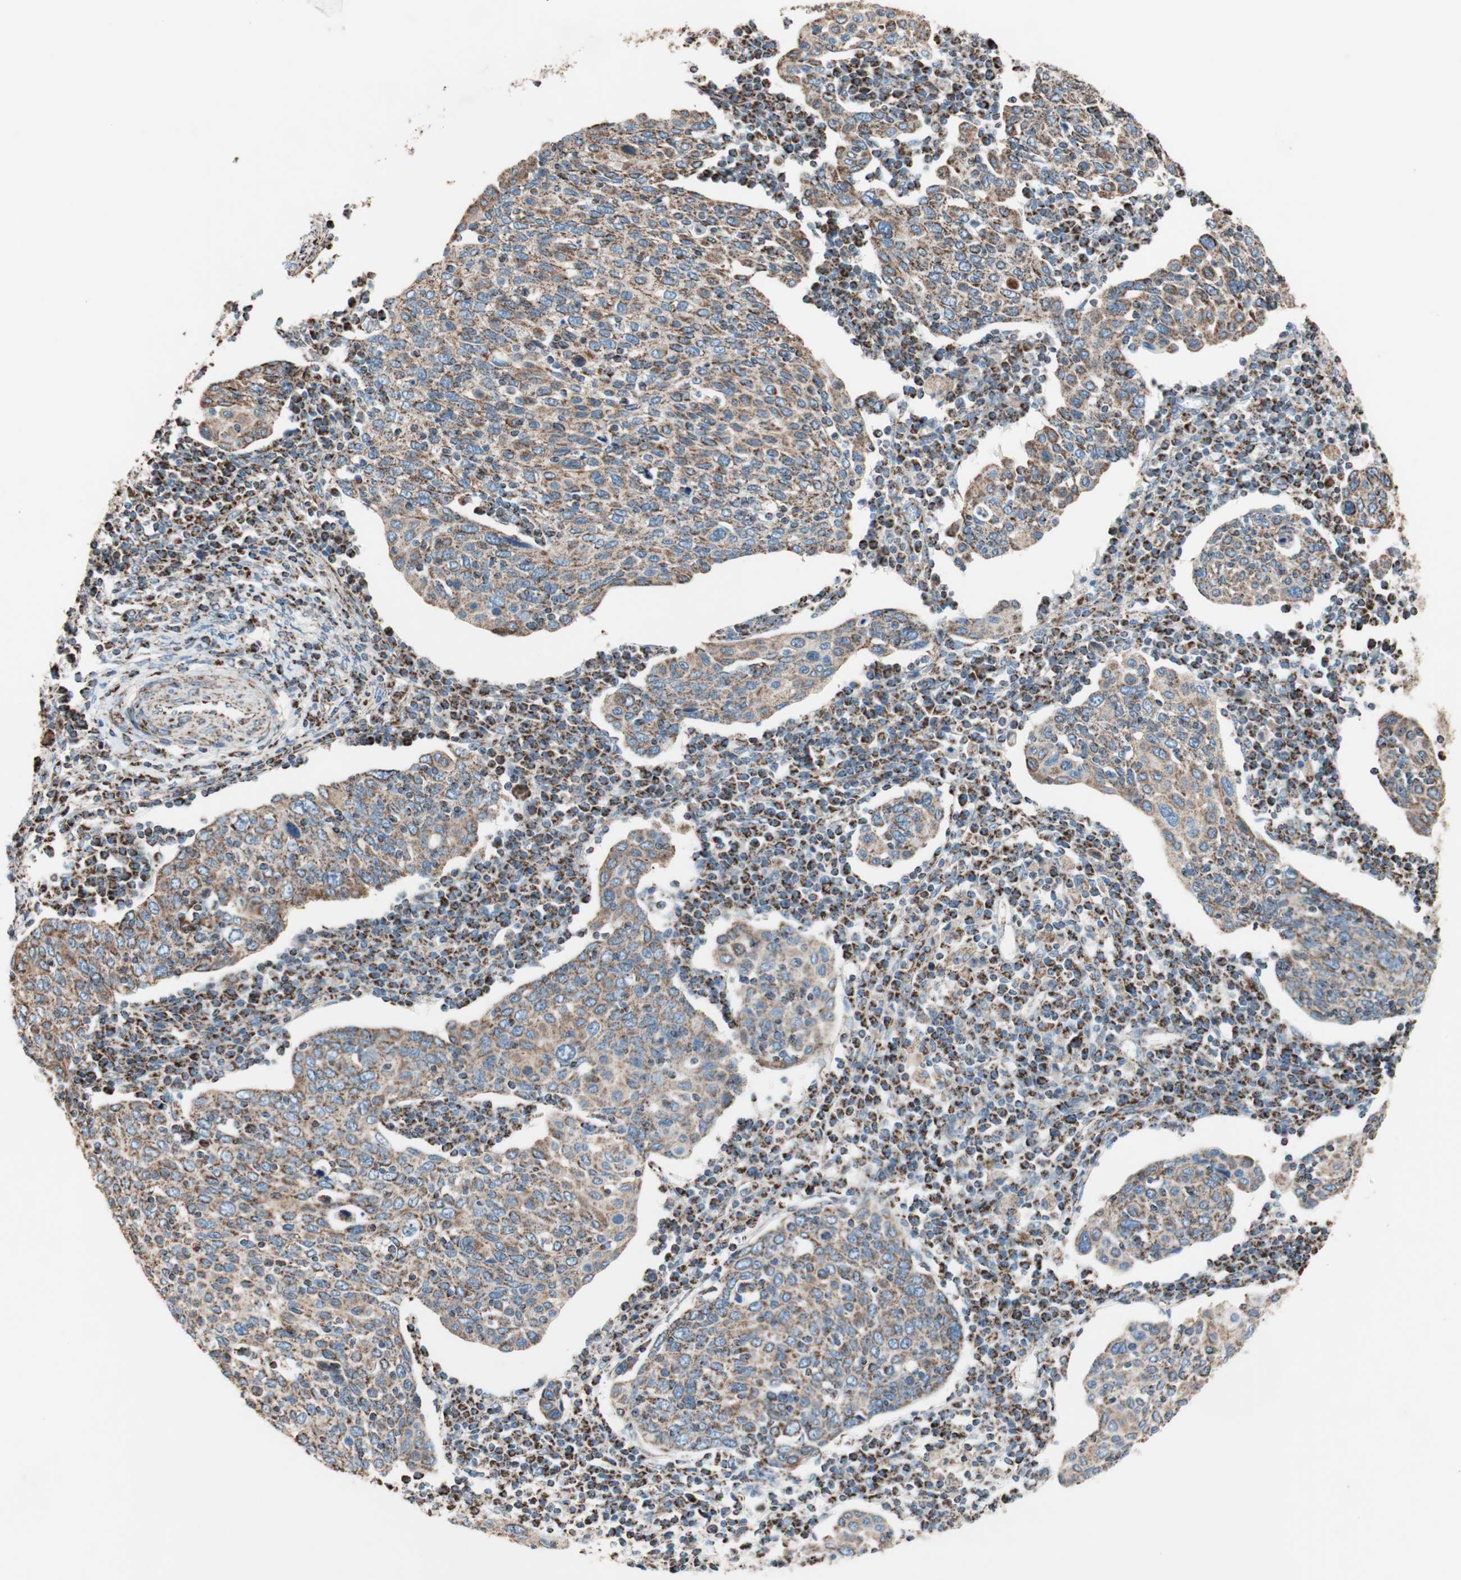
{"staining": {"intensity": "moderate", "quantity": ">75%", "location": "cytoplasmic/membranous"}, "tissue": "cervical cancer", "cell_type": "Tumor cells", "image_type": "cancer", "snomed": [{"axis": "morphology", "description": "Squamous cell carcinoma, NOS"}, {"axis": "topography", "description": "Cervix"}], "caption": "Immunohistochemistry staining of cervical cancer (squamous cell carcinoma), which reveals medium levels of moderate cytoplasmic/membranous staining in about >75% of tumor cells indicating moderate cytoplasmic/membranous protein expression. The staining was performed using DAB (brown) for protein detection and nuclei were counterstained in hematoxylin (blue).", "gene": "PCSK4", "patient": {"sex": "female", "age": 40}}